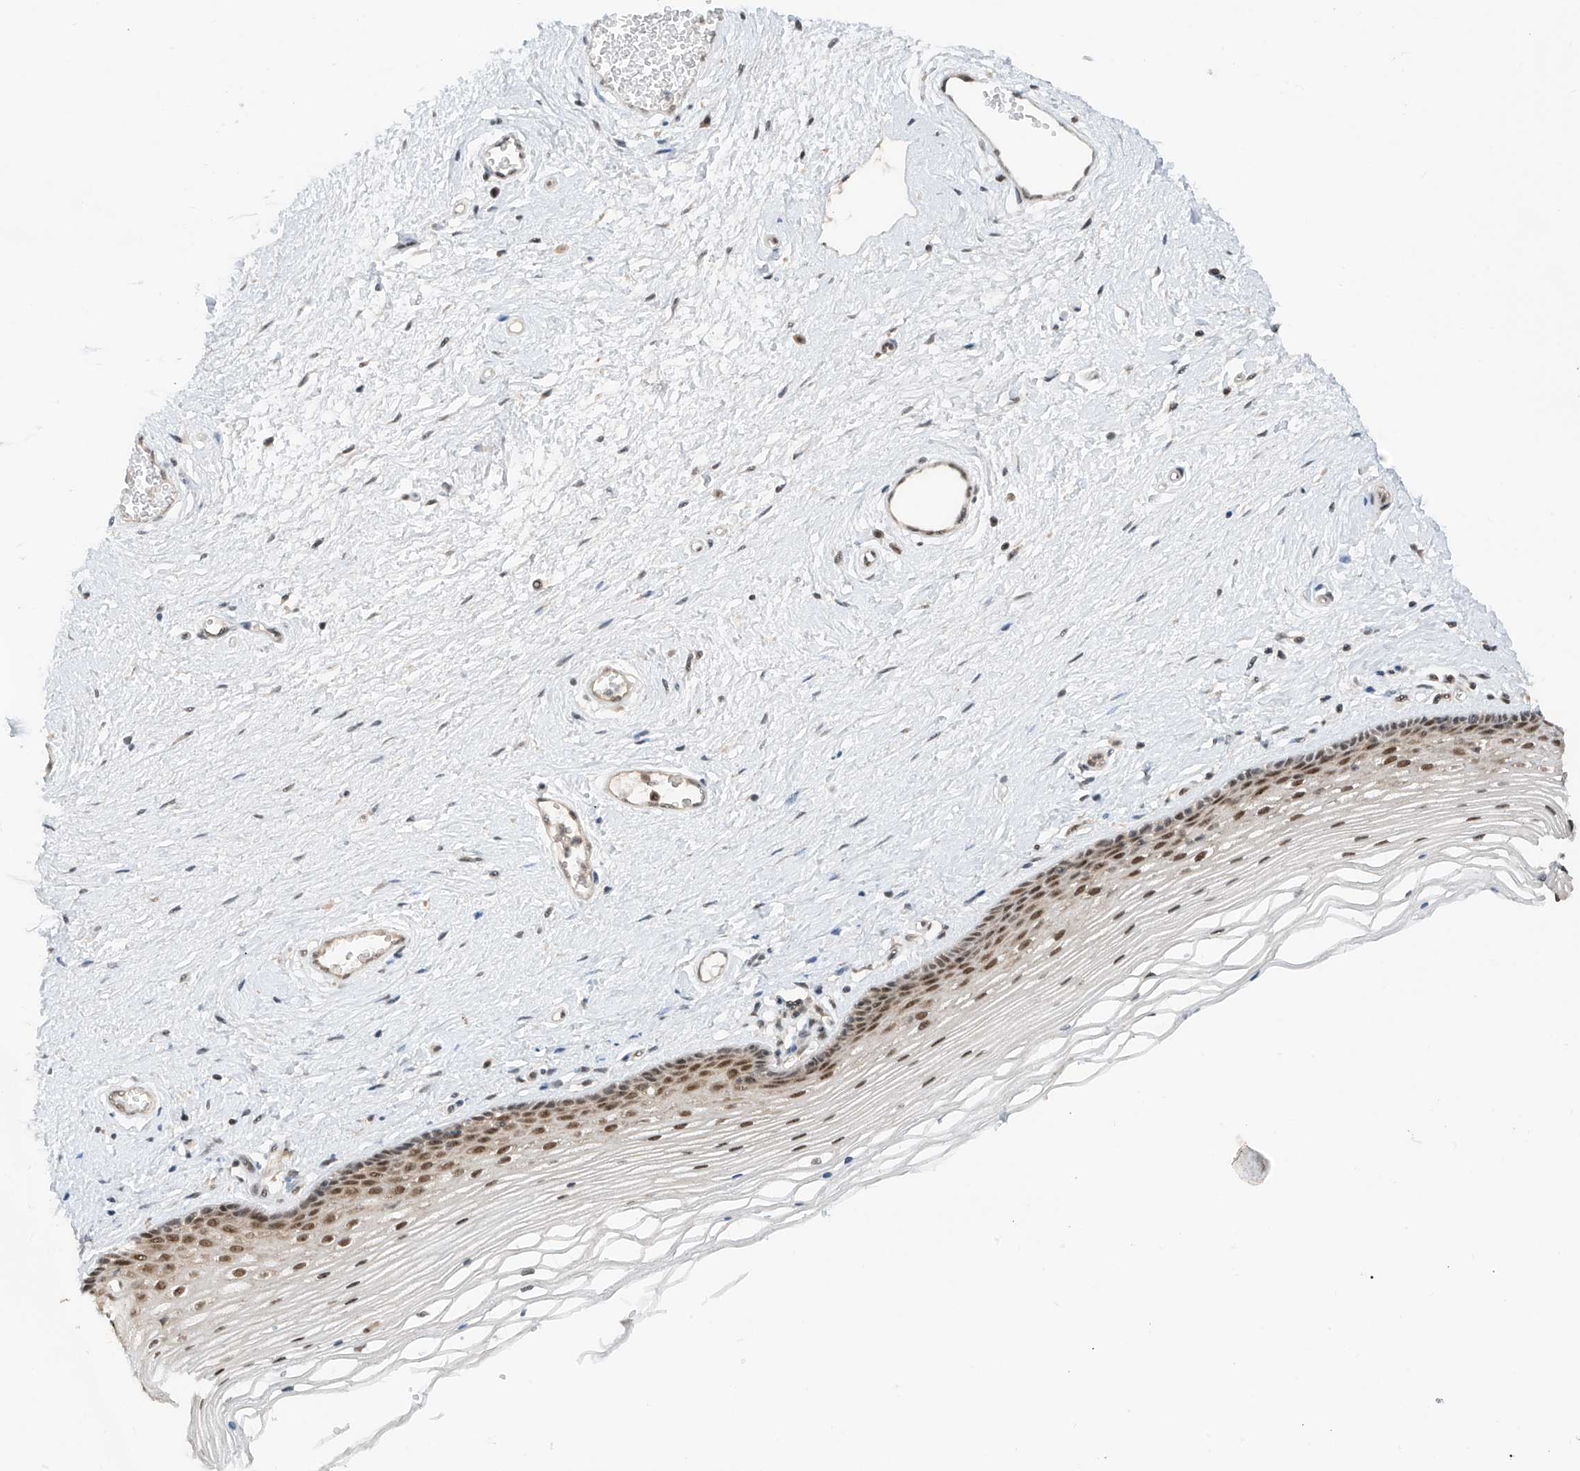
{"staining": {"intensity": "moderate", "quantity": ">75%", "location": "nuclear"}, "tissue": "vagina", "cell_type": "Squamous epithelial cells", "image_type": "normal", "snomed": [{"axis": "morphology", "description": "Normal tissue, NOS"}, {"axis": "topography", "description": "Vagina"}], "caption": "Immunohistochemistry of normal human vagina displays medium levels of moderate nuclear positivity in approximately >75% of squamous epithelial cells.", "gene": "RPAIN", "patient": {"sex": "female", "age": 46}}